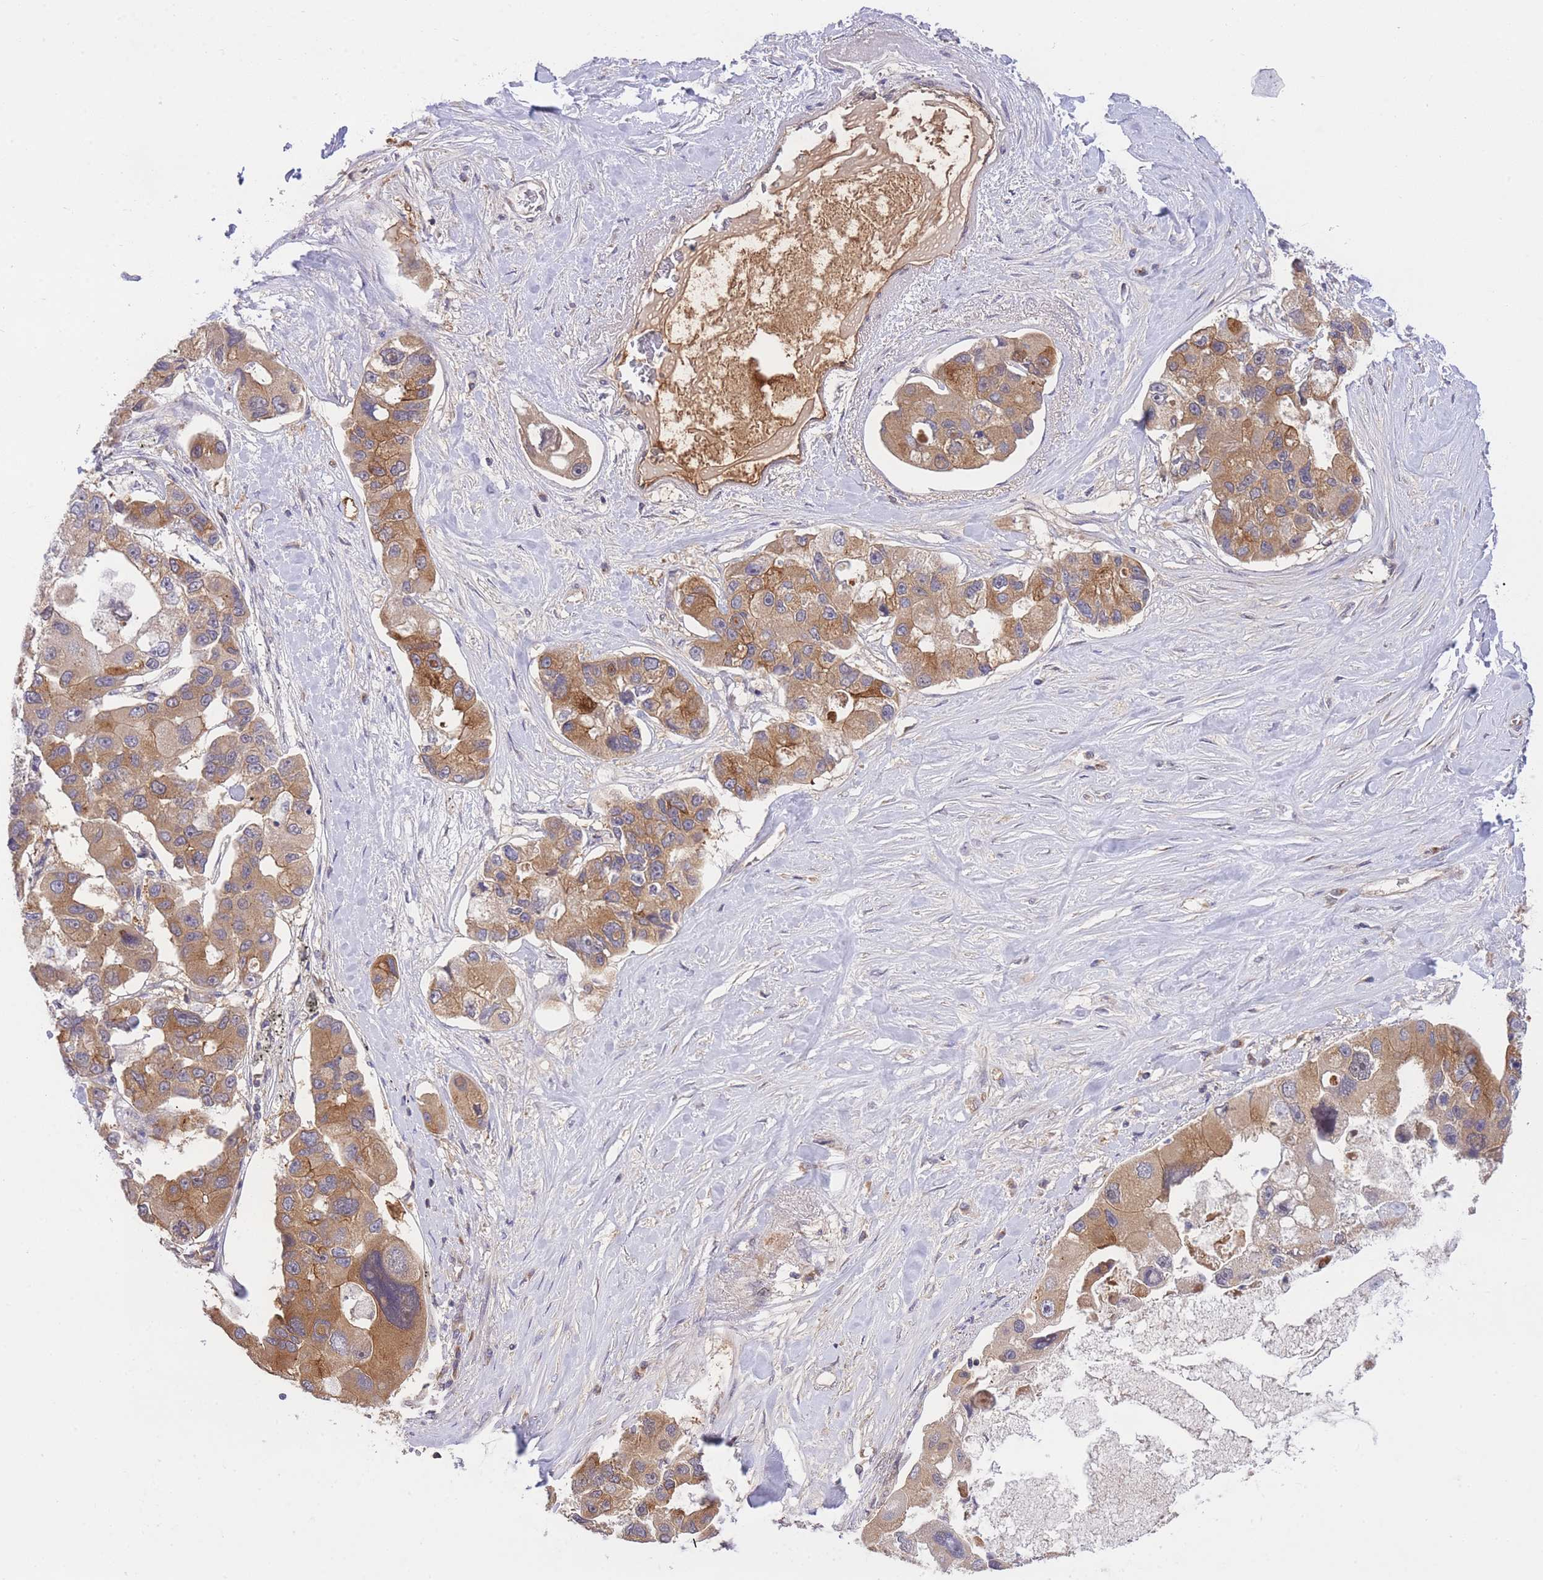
{"staining": {"intensity": "moderate", "quantity": ">75%", "location": "cytoplasmic/membranous"}, "tissue": "lung cancer", "cell_type": "Tumor cells", "image_type": "cancer", "snomed": [{"axis": "morphology", "description": "Adenocarcinoma, NOS"}, {"axis": "topography", "description": "Lung"}], "caption": "Moderate cytoplasmic/membranous staining is present in about >75% of tumor cells in adenocarcinoma (lung).", "gene": "EXOSC8", "patient": {"sex": "female", "age": 54}}